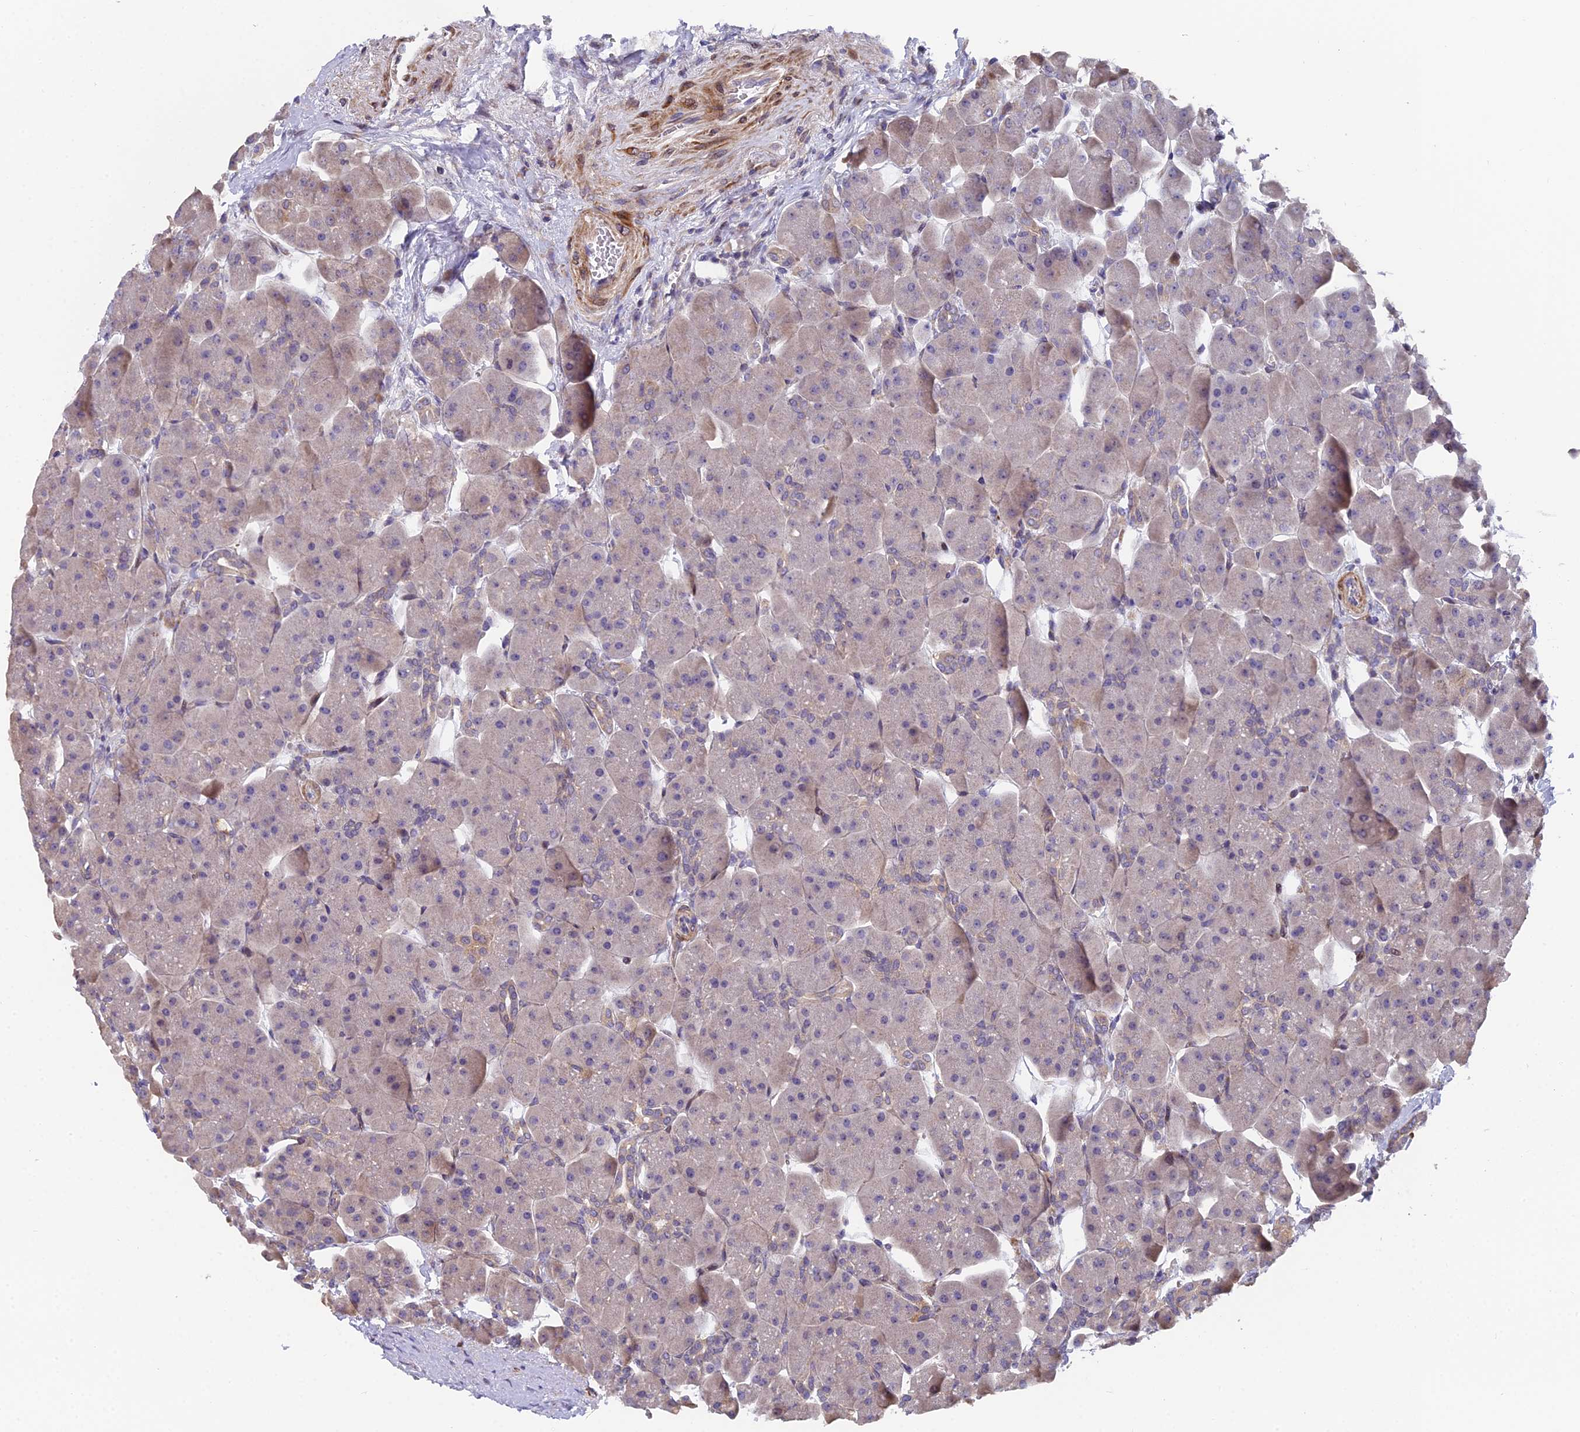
{"staining": {"intensity": "weak", "quantity": "<25%", "location": "cytoplasmic/membranous"}, "tissue": "pancreas", "cell_type": "Exocrine glandular cells", "image_type": "normal", "snomed": [{"axis": "morphology", "description": "Normal tissue, NOS"}, {"axis": "topography", "description": "Pancreas"}], "caption": "This is a histopathology image of IHC staining of unremarkable pancreas, which shows no positivity in exocrine glandular cells. (Stains: DAB (3,3'-diaminobenzidine) IHC with hematoxylin counter stain, Microscopy: brightfield microscopy at high magnification).", "gene": "RAB28", "patient": {"sex": "male", "age": 66}}